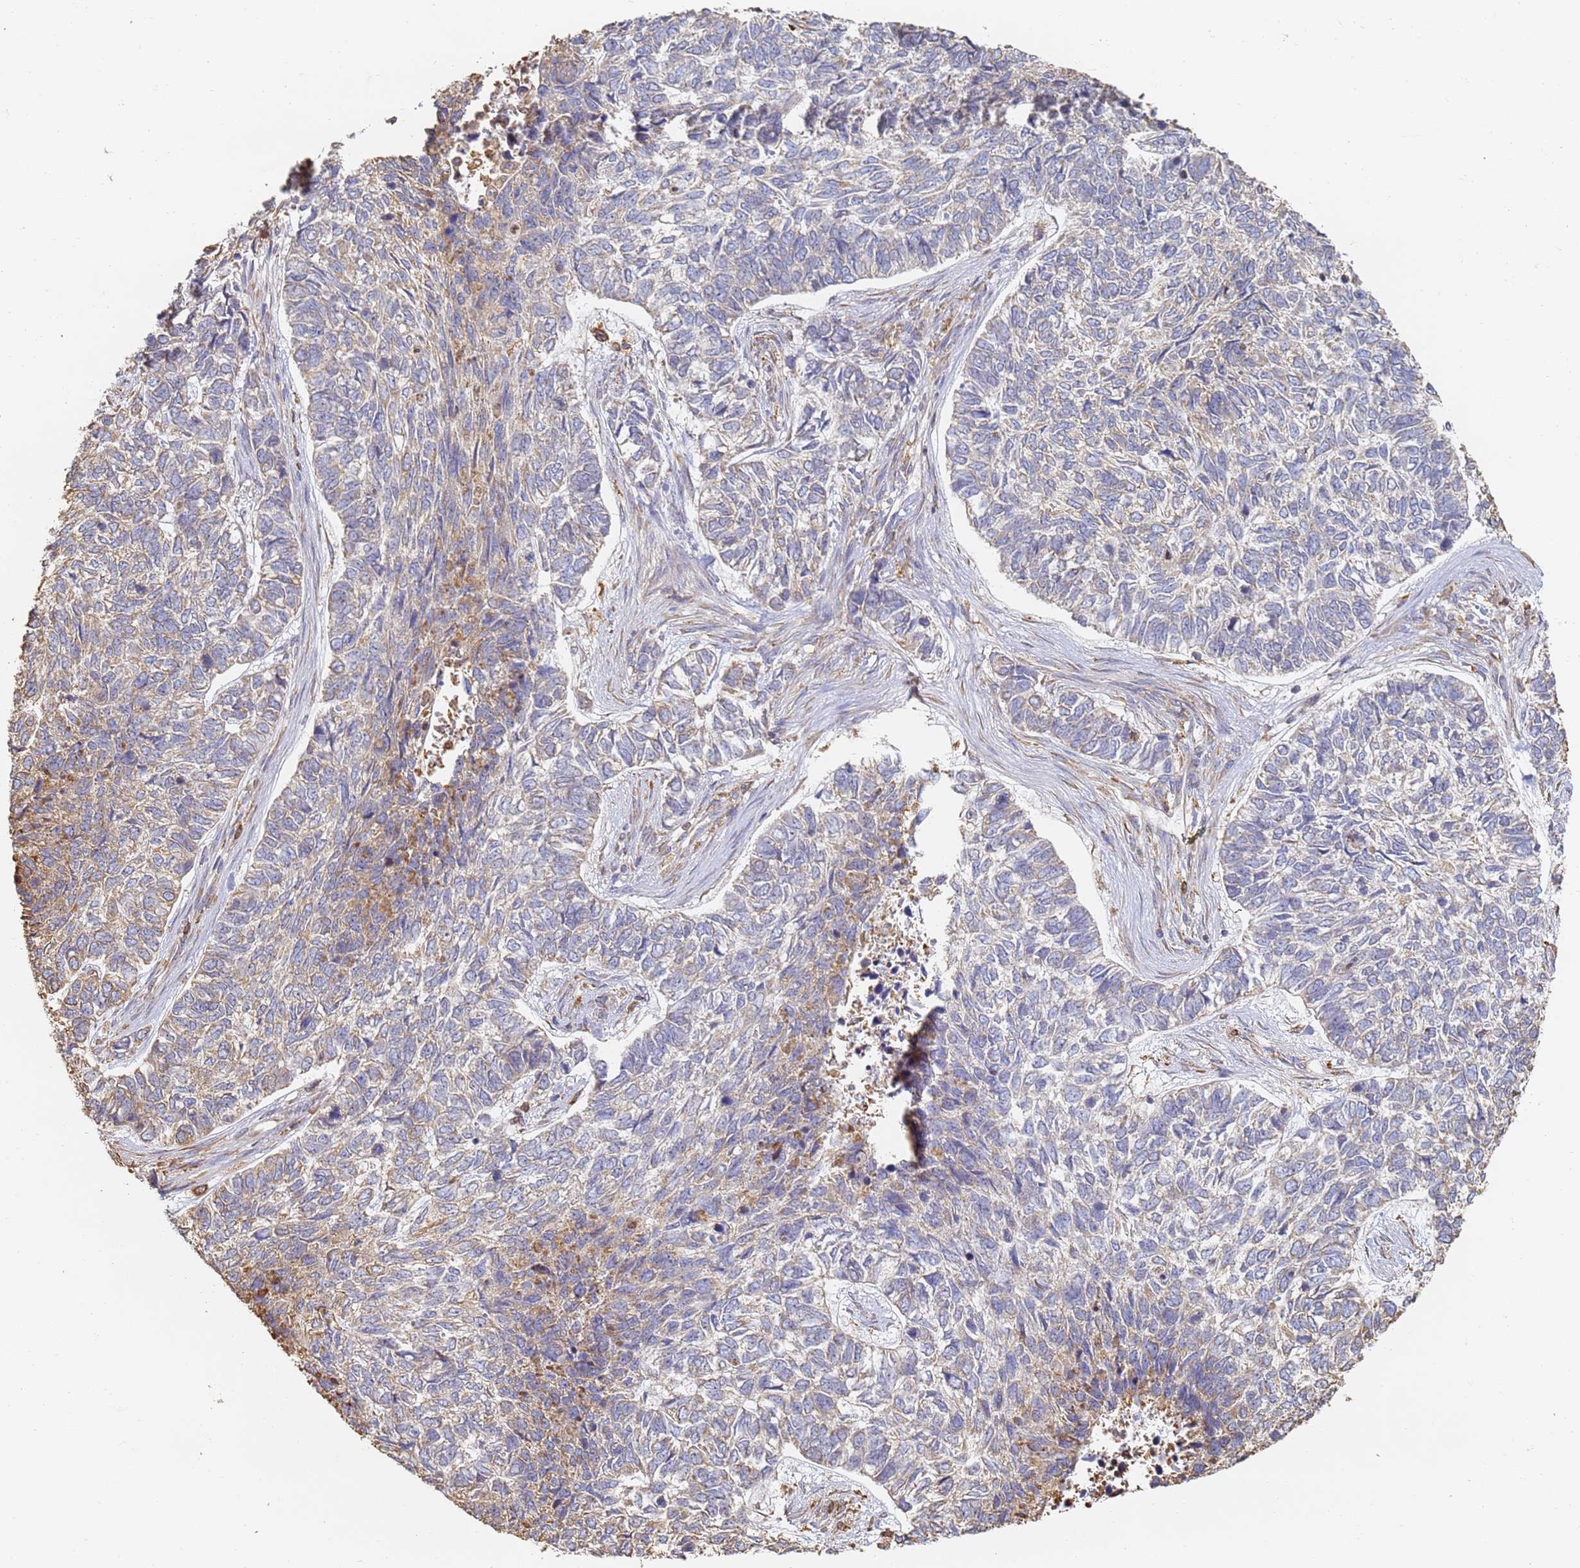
{"staining": {"intensity": "weak", "quantity": "<25%", "location": "cytoplasmic/membranous"}, "tissue": "skin cancer", "cell_type": "Tumor cells", "image_type": "cancer", "snomed": [{"axis": "morphology", "description": "Basal cell carcinoma"}, {"axis": "topography", "description": "Skin"}], "caption": "Skin cancer (basal cell carcinoma) was stained to show a protein in brown. There is no significant staining in tumor cells.", "gene": "BIN2", "patient": {"sex": "female", "age": 65}}